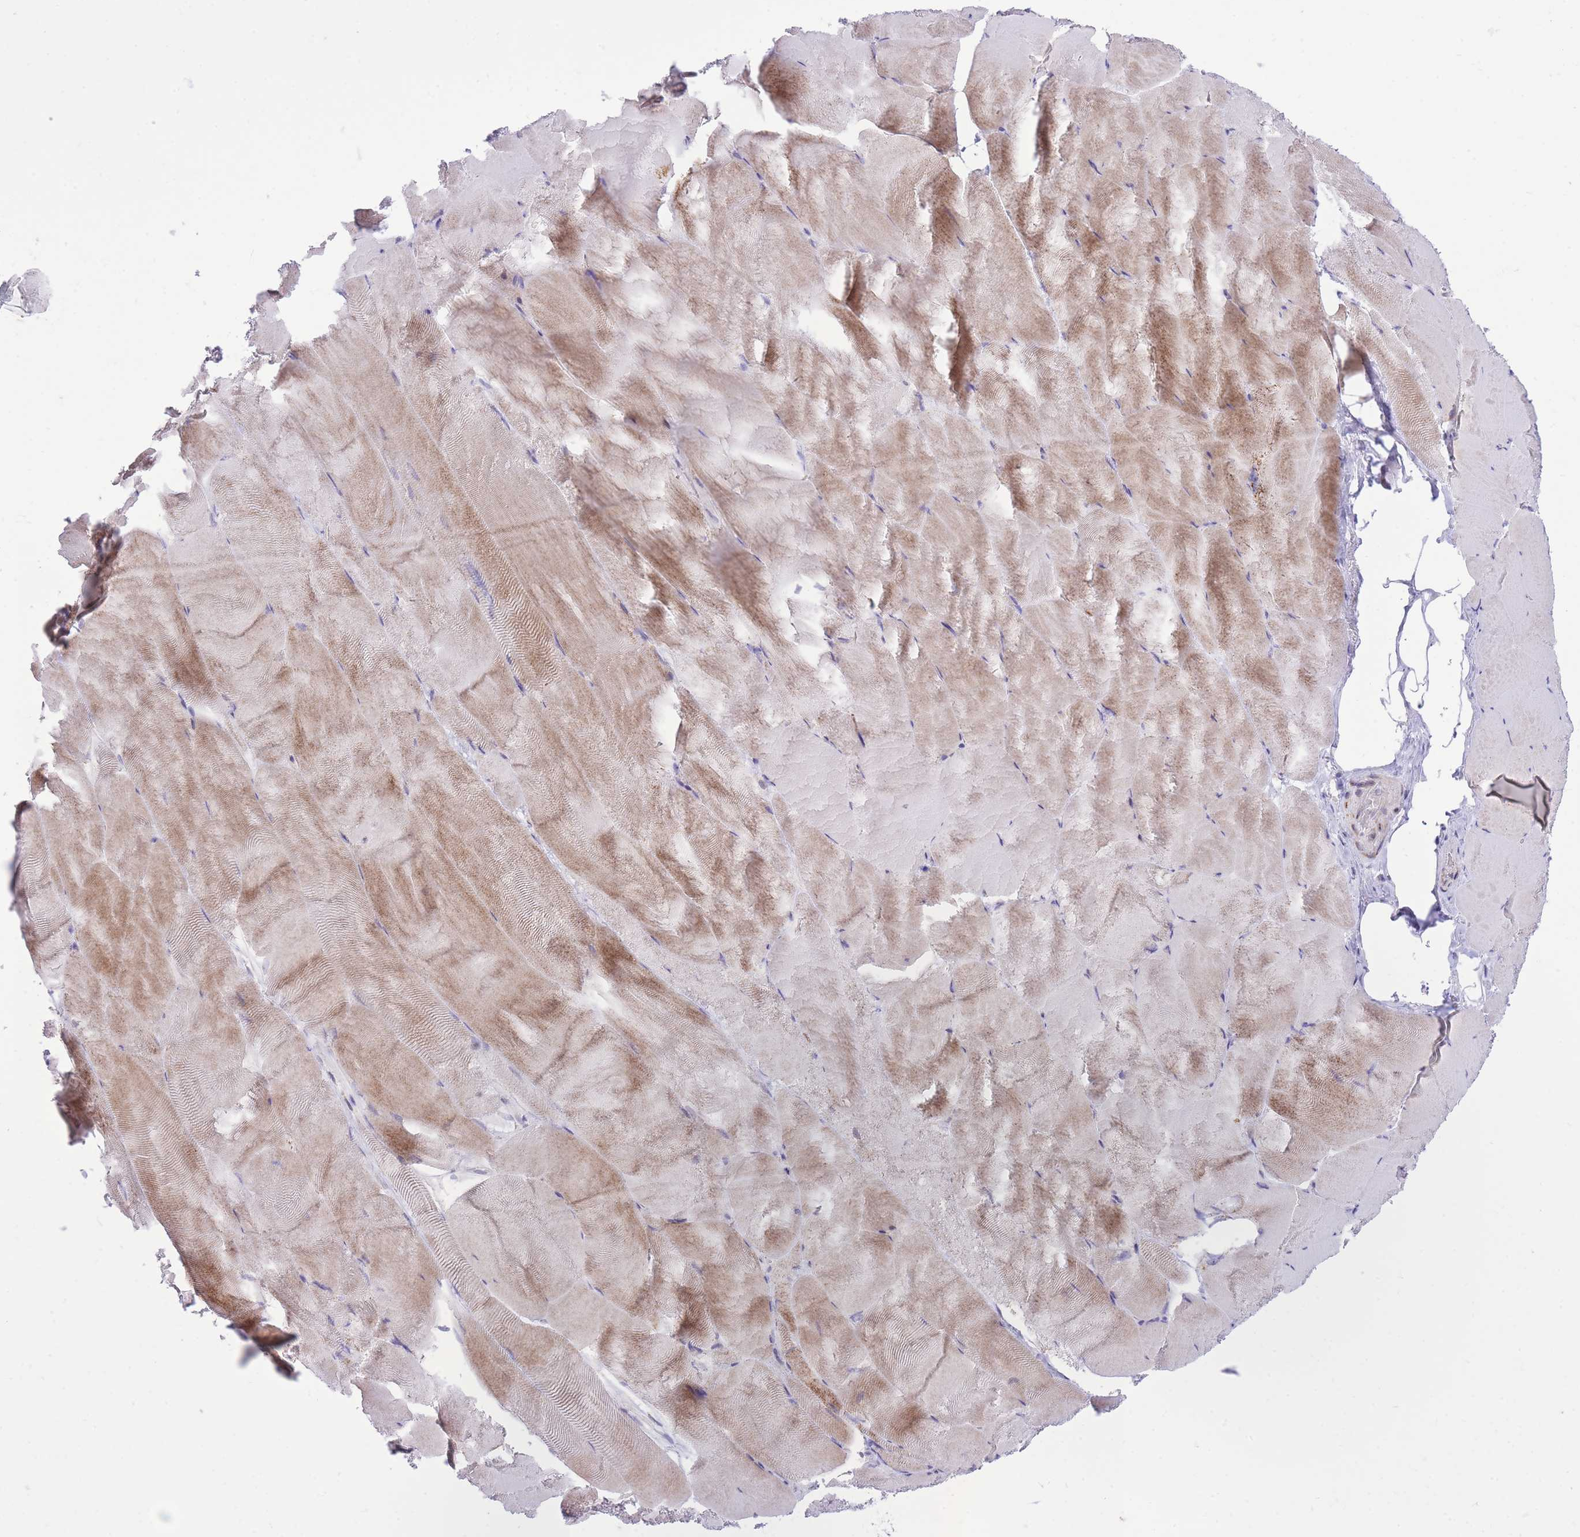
{"staining": {"intensity": "moderate", "quantity": "25%-75%", "location": "cytoplasmic/membranous"}, "tissue": "skeletal muscle", "cell_type": "Myocytes", "image_type": "normal", "snomed": [{"axis": "morphology", "description": "Normal tissue, NOS"}, {"axis": "topography", "description": "Skeletal muscle"}], "caption": "IHC of normal human skeletal muscle displays medium levels of moderate cytoplasmic/membranous staining in approximately 25%-75% of myocytes. (DAB (3,3'-diaminobenzidine) IHC, brown staining for protein, blue staining for nuclei).", "gene": "DENND2D", "patient": {"sex": "female", "age": 64}}